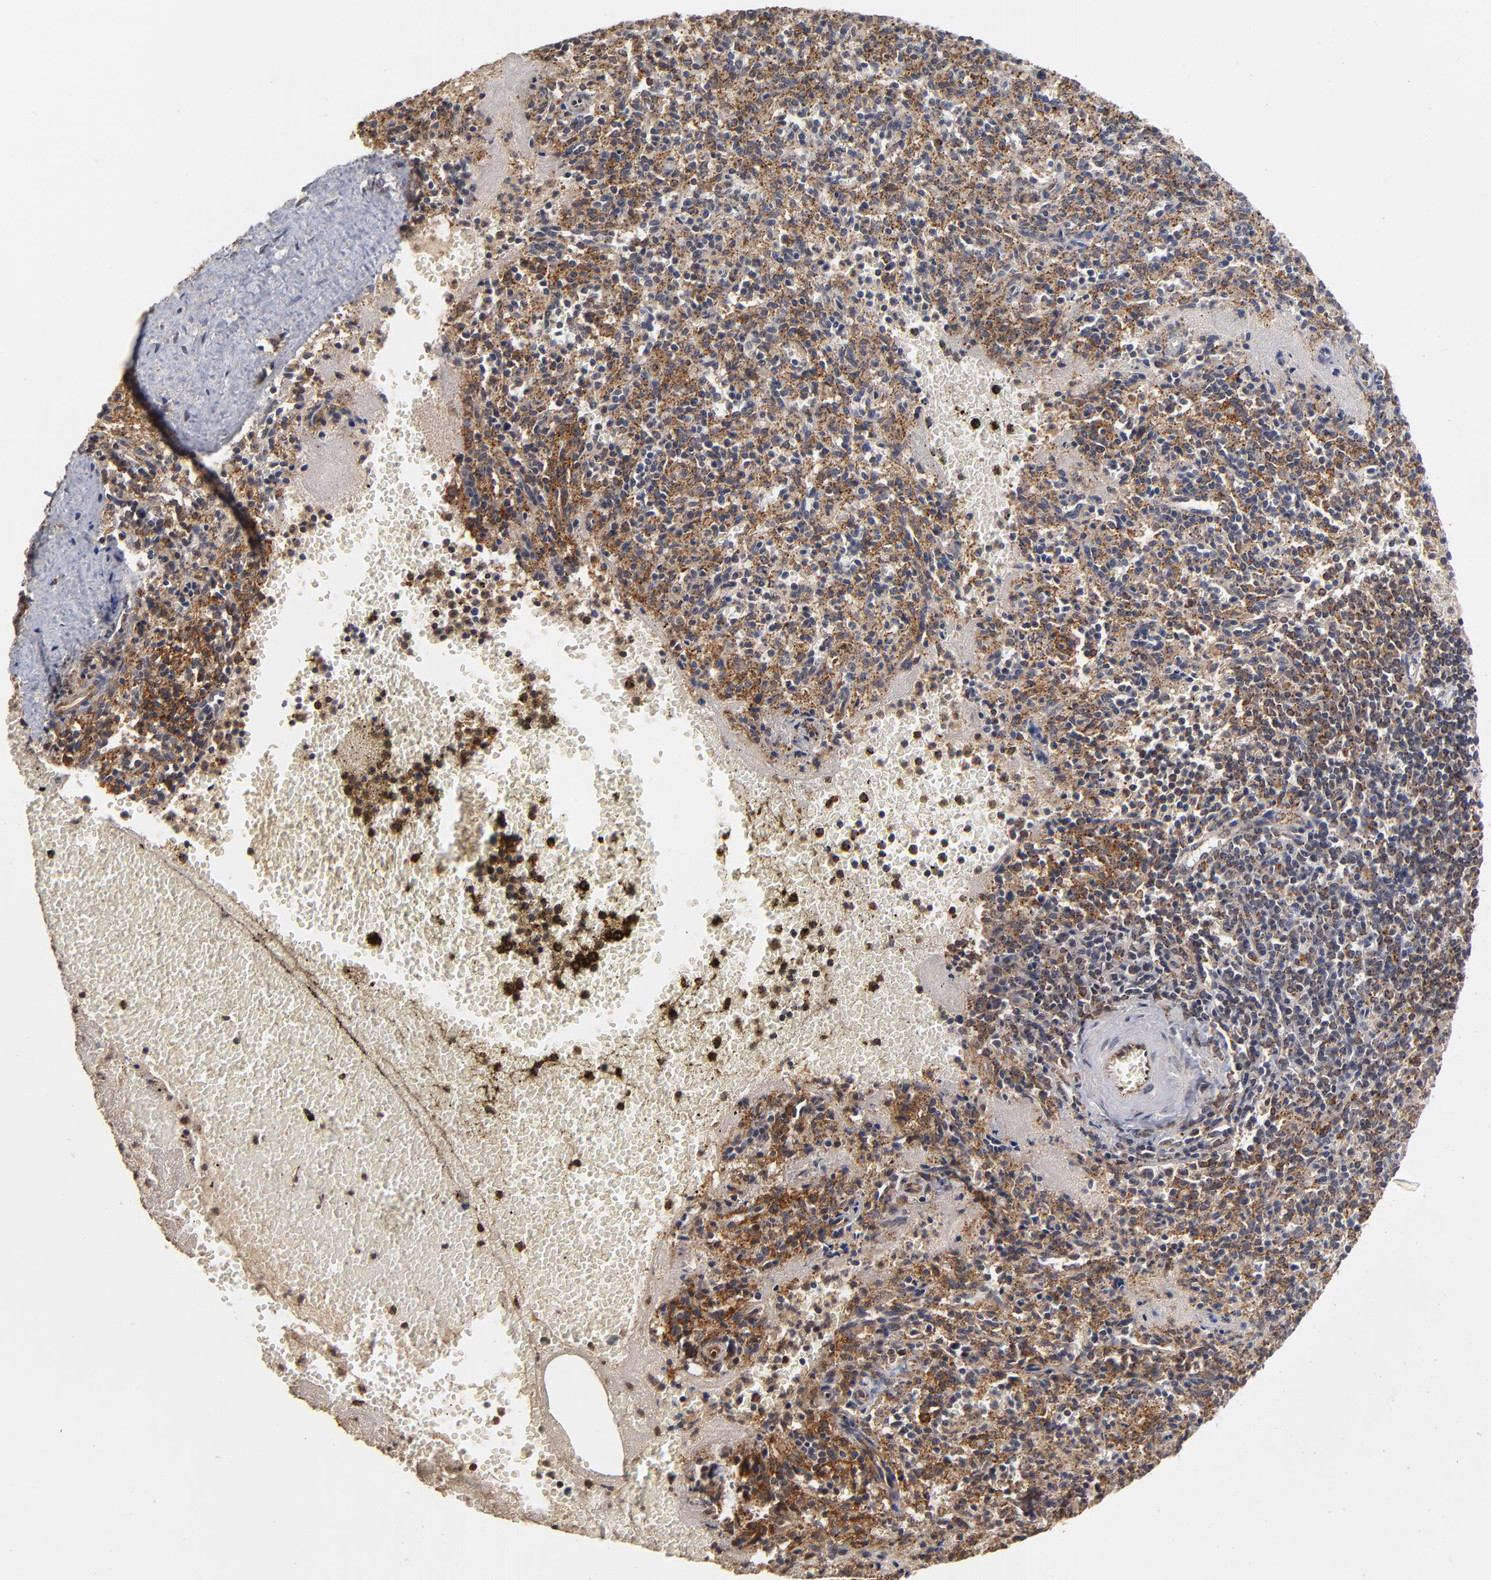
{"staining": {"intensity": "moderate", "quantity": ">75%", "location": "cytoplasmic/membranous"}, "tissue": "spleen", "cell_type": "Cells in red pulp", "image_type": "normal", "snomed": [{"axis": "morphology", "description": "Normal tissue, NOS"}, {"axis": "topography", "description": "Spleen"}], "caption": "Immunohistochemistry photomicrograph of unremarkable spleen: spleen stained using IHC displays medium levels of moderate protein expression localized specifically in the cytoplasmic/membranous of cells in red pulp, appearing as a cytoplasmic/membranous brown color.", "gene": "ASB8", "patient": {"sex": "male", "age": 72}}